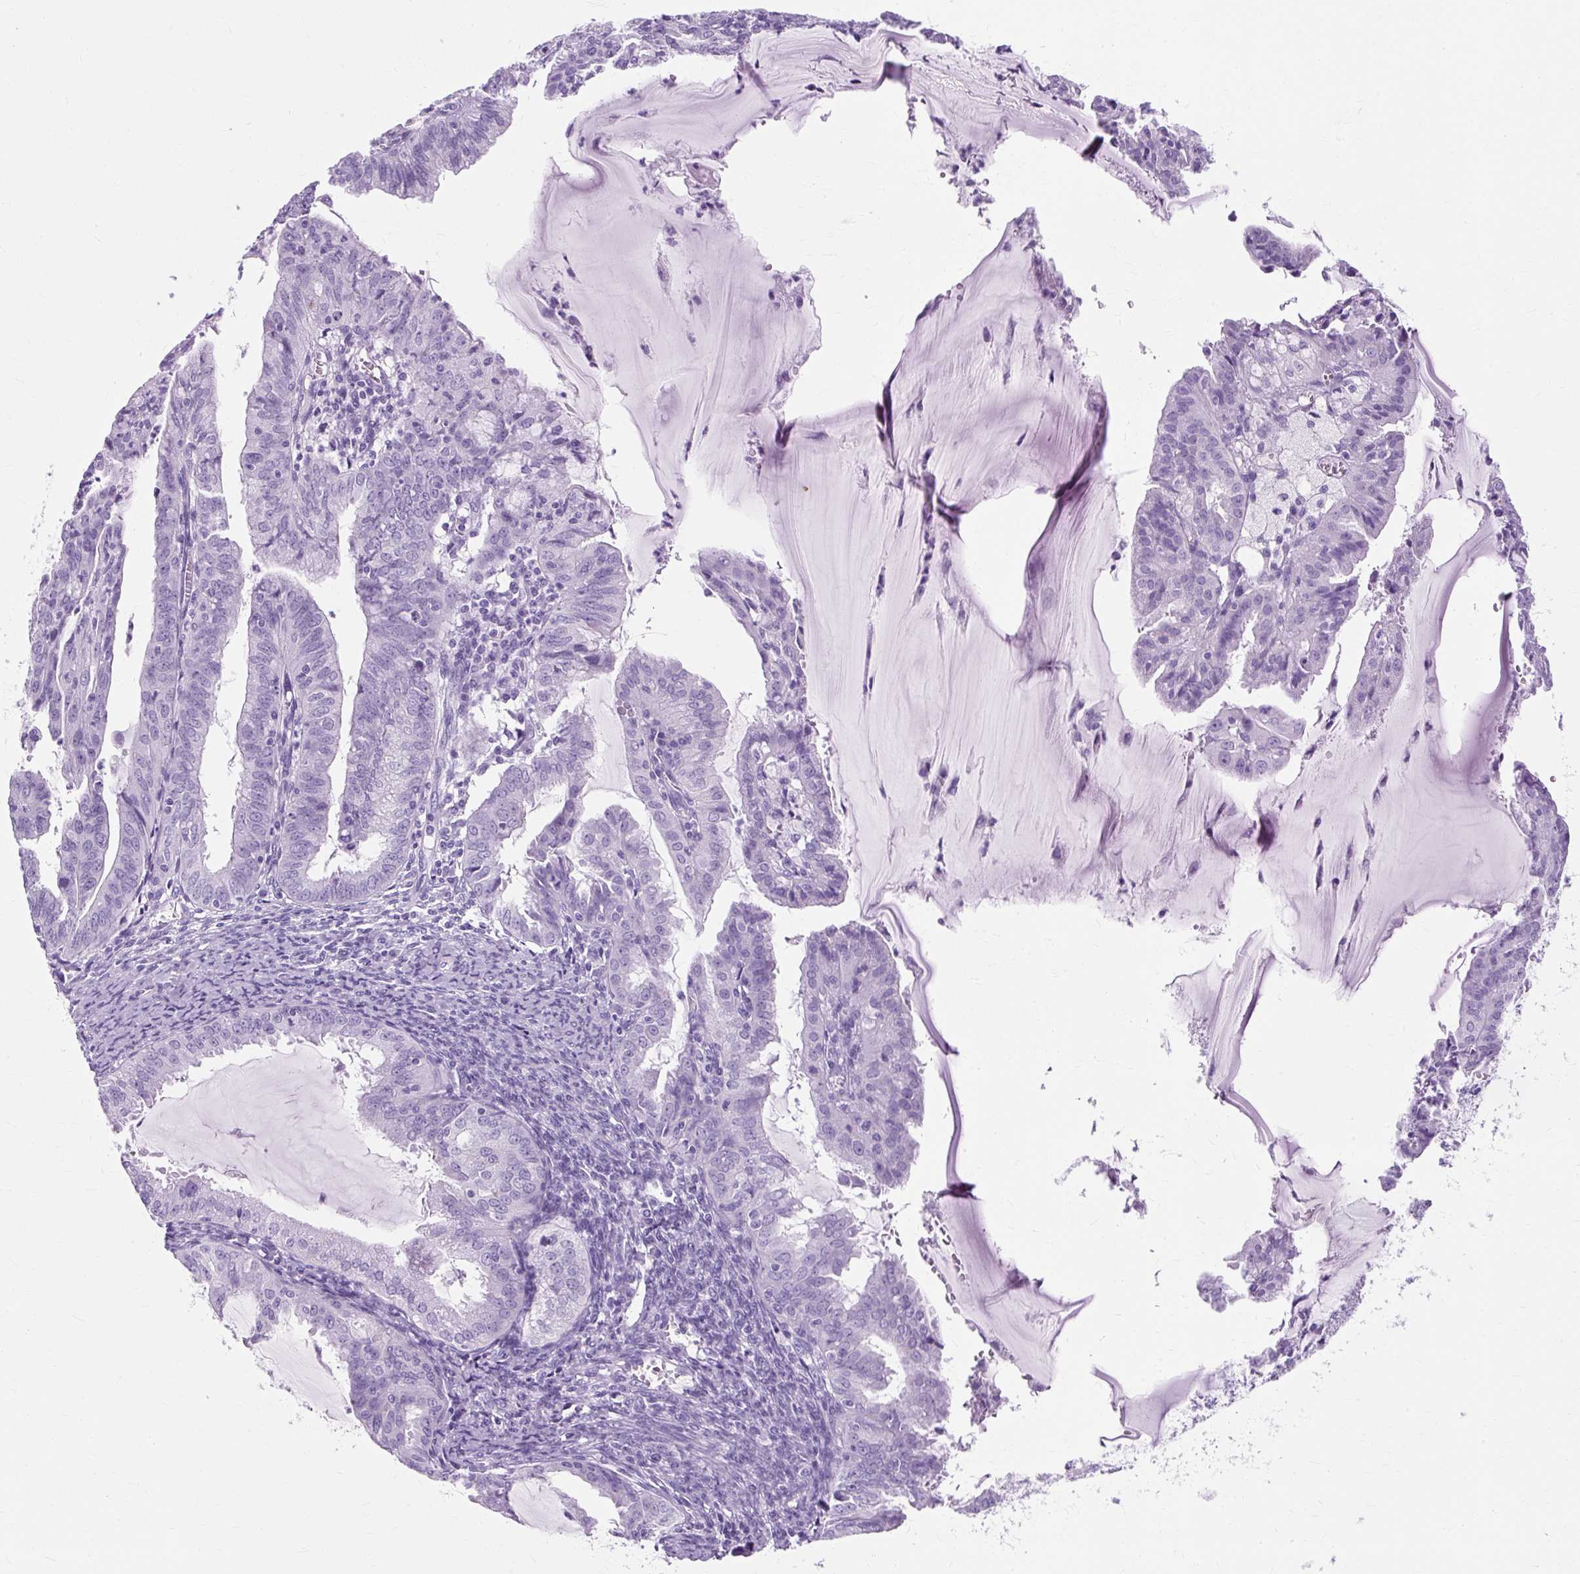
{"staining": {"intensity": "negative", "quantity": "none", "location": "none"}, "tissue": "endometrial cancer", "cell_type": "Tumor cells", "image_type": "cancer", "snomed": [{"axis": "morphology", "description": "Adenocarcinoma, NOS"}, {"axis": "topography", "description": "Endometrium"}], "caption": "Immunohistochemical staining of endometrial cancer (adenocarcinoma) demonstrates no significant positivity in tumor cells.", "gene": "TMEM89", "patient": {"sex": "female", "age": 70}}